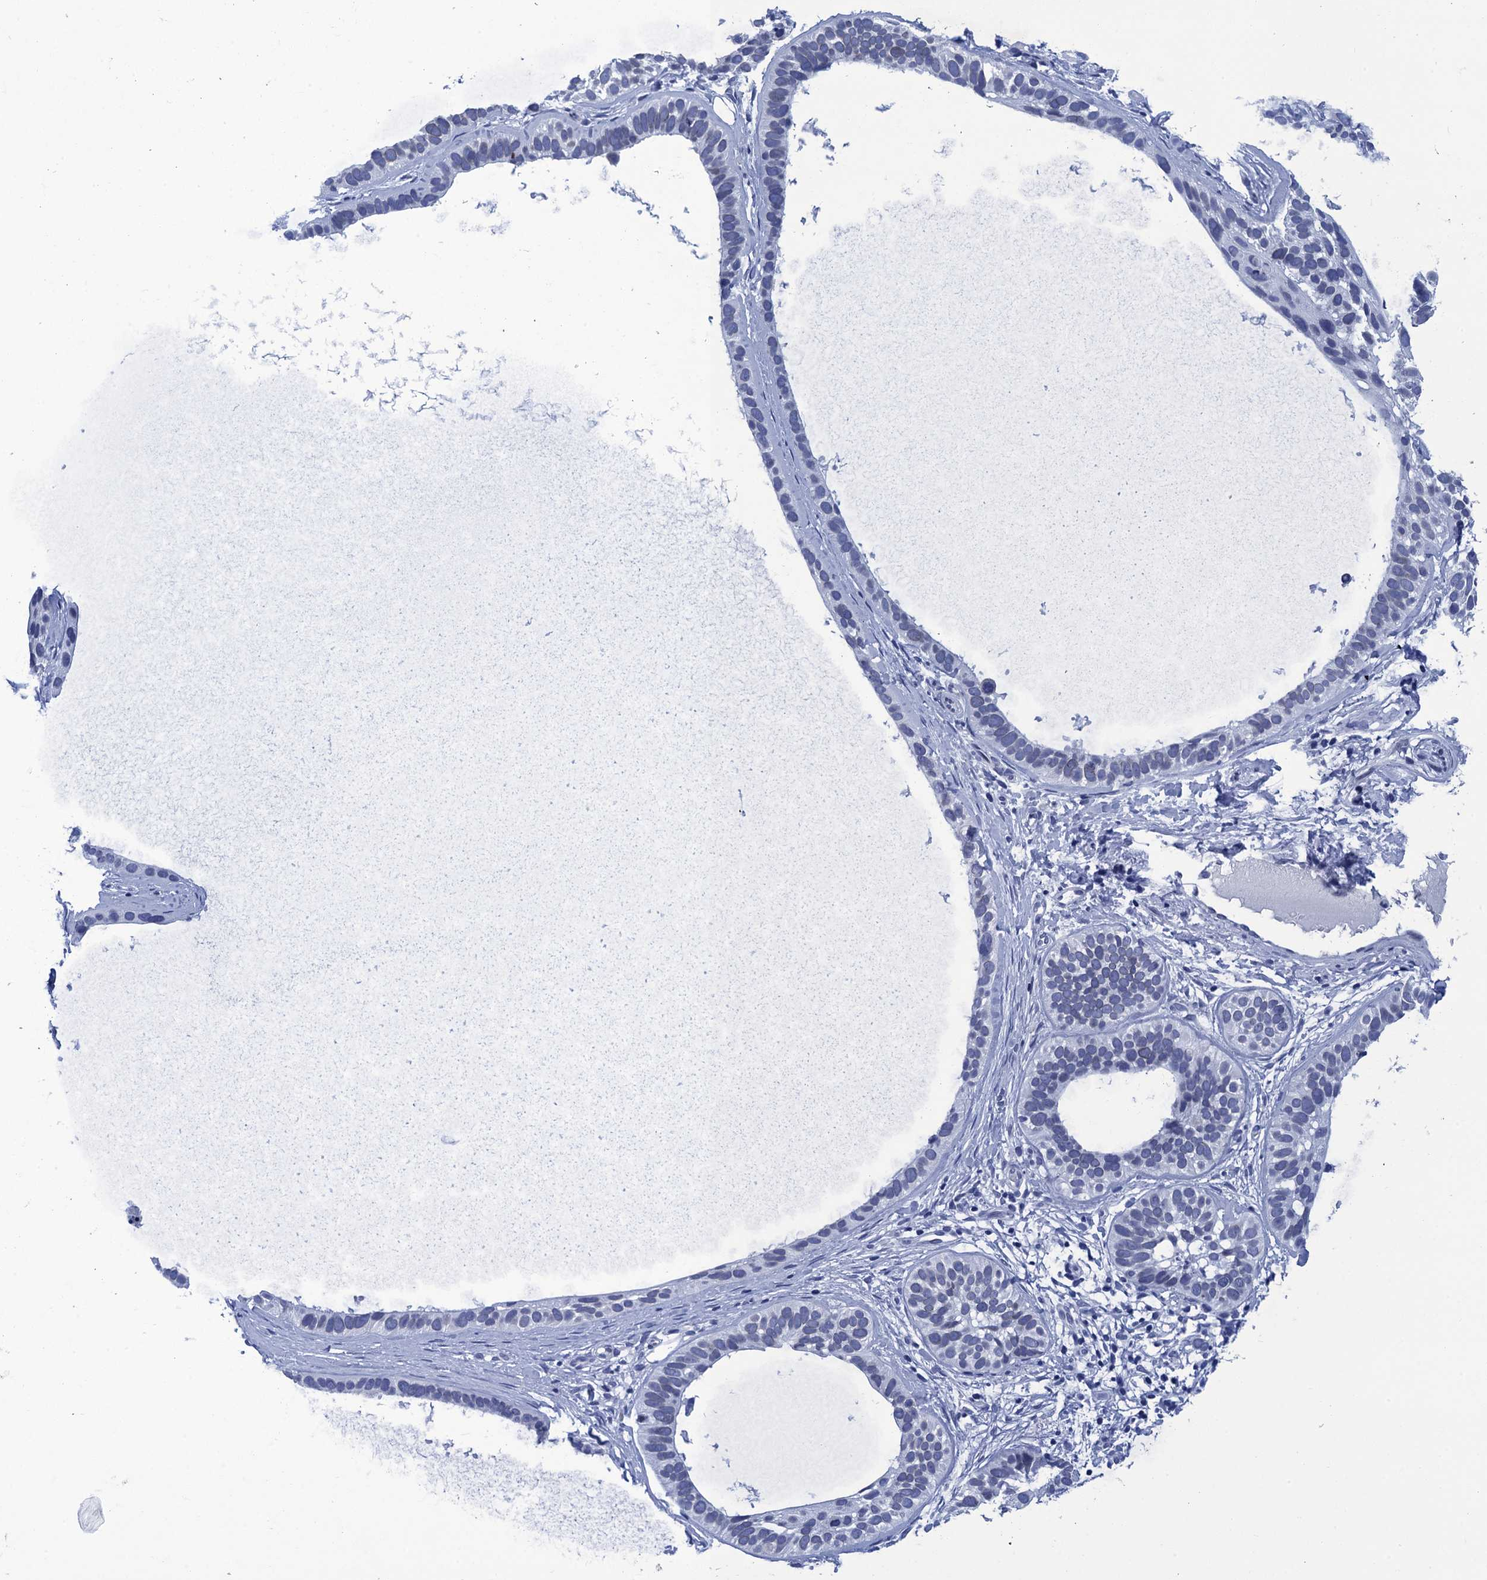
{"staining": {"intensity": "negative", "quantity": "none", "location": "none"}, "tissue": "skin cancer", "cell_type": "Tumor cells", "image_type": "cancer", "snomed": [{"axis": "morphology", "description": "Basal cell carcinoma"}, {"axis": "topography", "description": "Skin"}], "caption": "Human skin cancer (basal cell carcinoma) stained for a protein using IHC displays no expression in tumor cells.", "gene": "METTL25", "patient": {"sex": "male", "age": 62}}